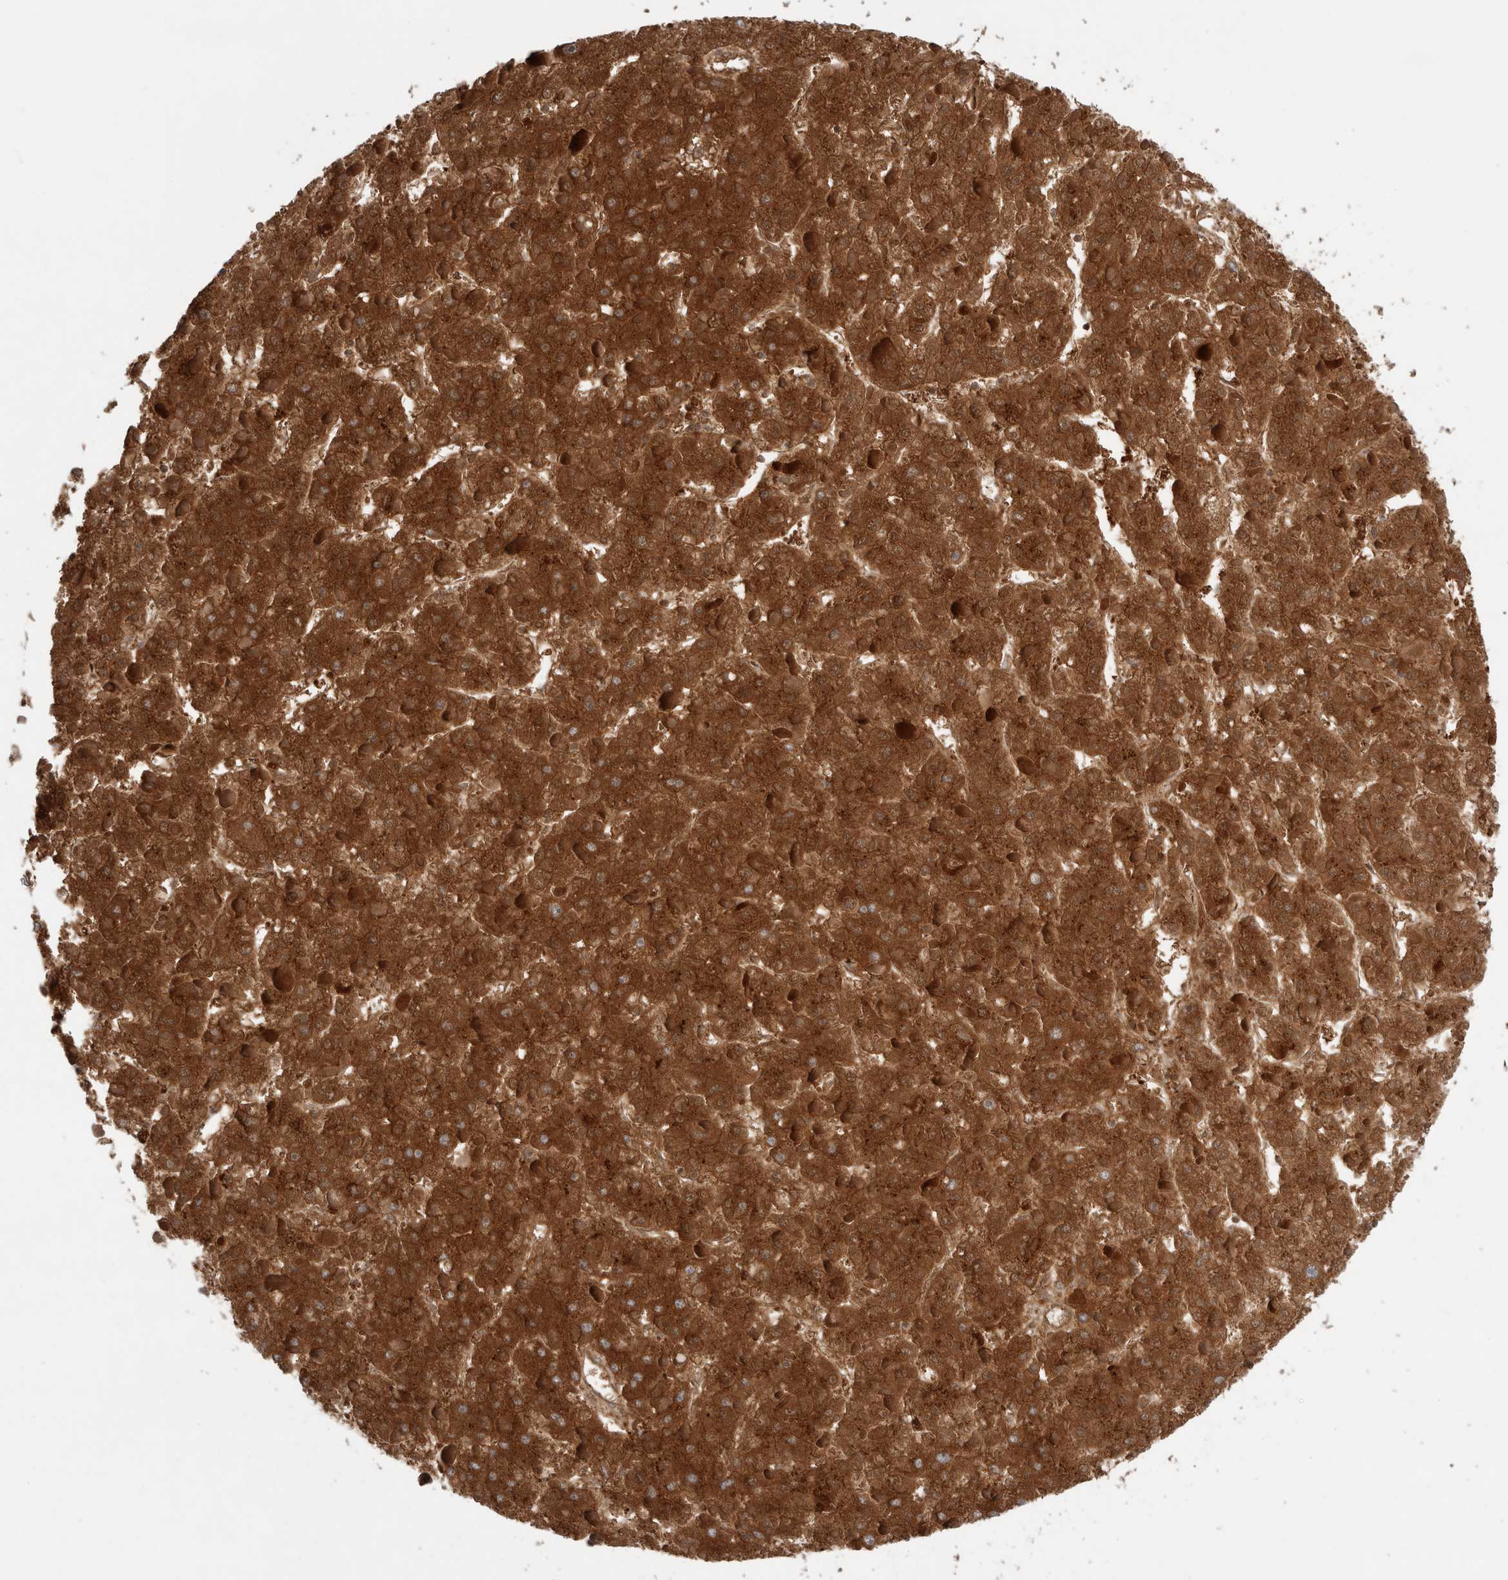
{"staining": {"intensity": "strong", "quantity": ">75%", "location": "cytoplasmic/membranous"}, "tissue": "liver cancer", "cell_type": "Tumor cells", "image_type": "cancer", "snomed": [{"axis": "morphology", "description": "Carcinoma, Hepatocellular, NOS"}, {"axis": "topography", "description": "Liver"}], "caption": "Protein staining of liver cancer tissue displays strong cytoplasmic/membranous expression in about >75% of tumor cells.", "gene": "KLHL14", "patient": {"sex": "female", "age": 73}}